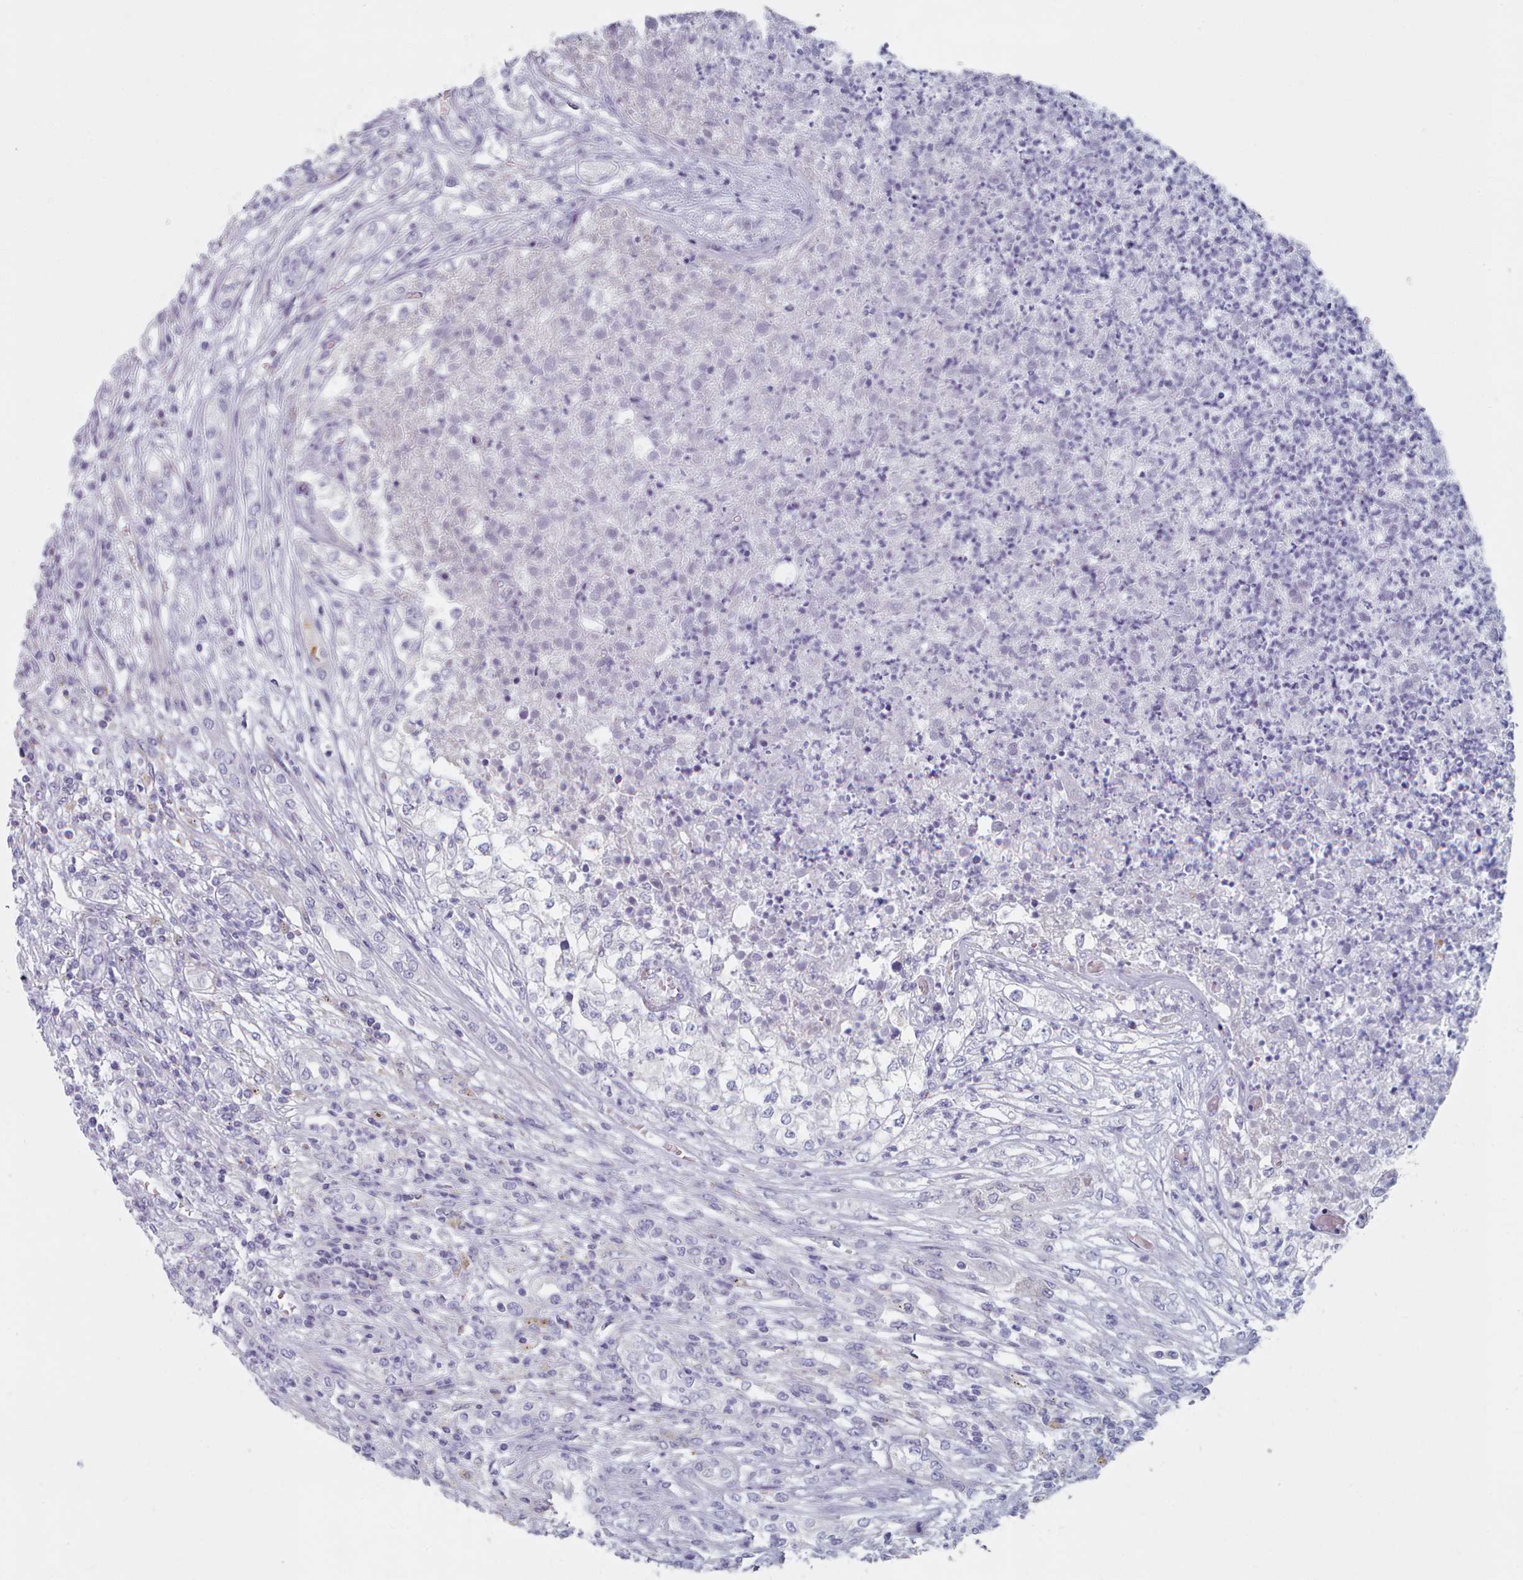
{"staining": {"intensity": "negative", "quantity": "none", "location": "none"}, "tissue": "renal cancer", "cell_type": "Tumor cells", "image_type": "cancer", "snomed": [{"axis": "morphology", "description": "Adenocarcinoma, NOS"}, {"axis": "topography", "description": "Kidney"}], "caption": "Human renal cancer (adenocarcinoma) stained for a protein using immunohistochemistry exhibits no positivity in tumor cells.", "gene": "HAO1", "patient": {"sex": "female", "age": 54}}